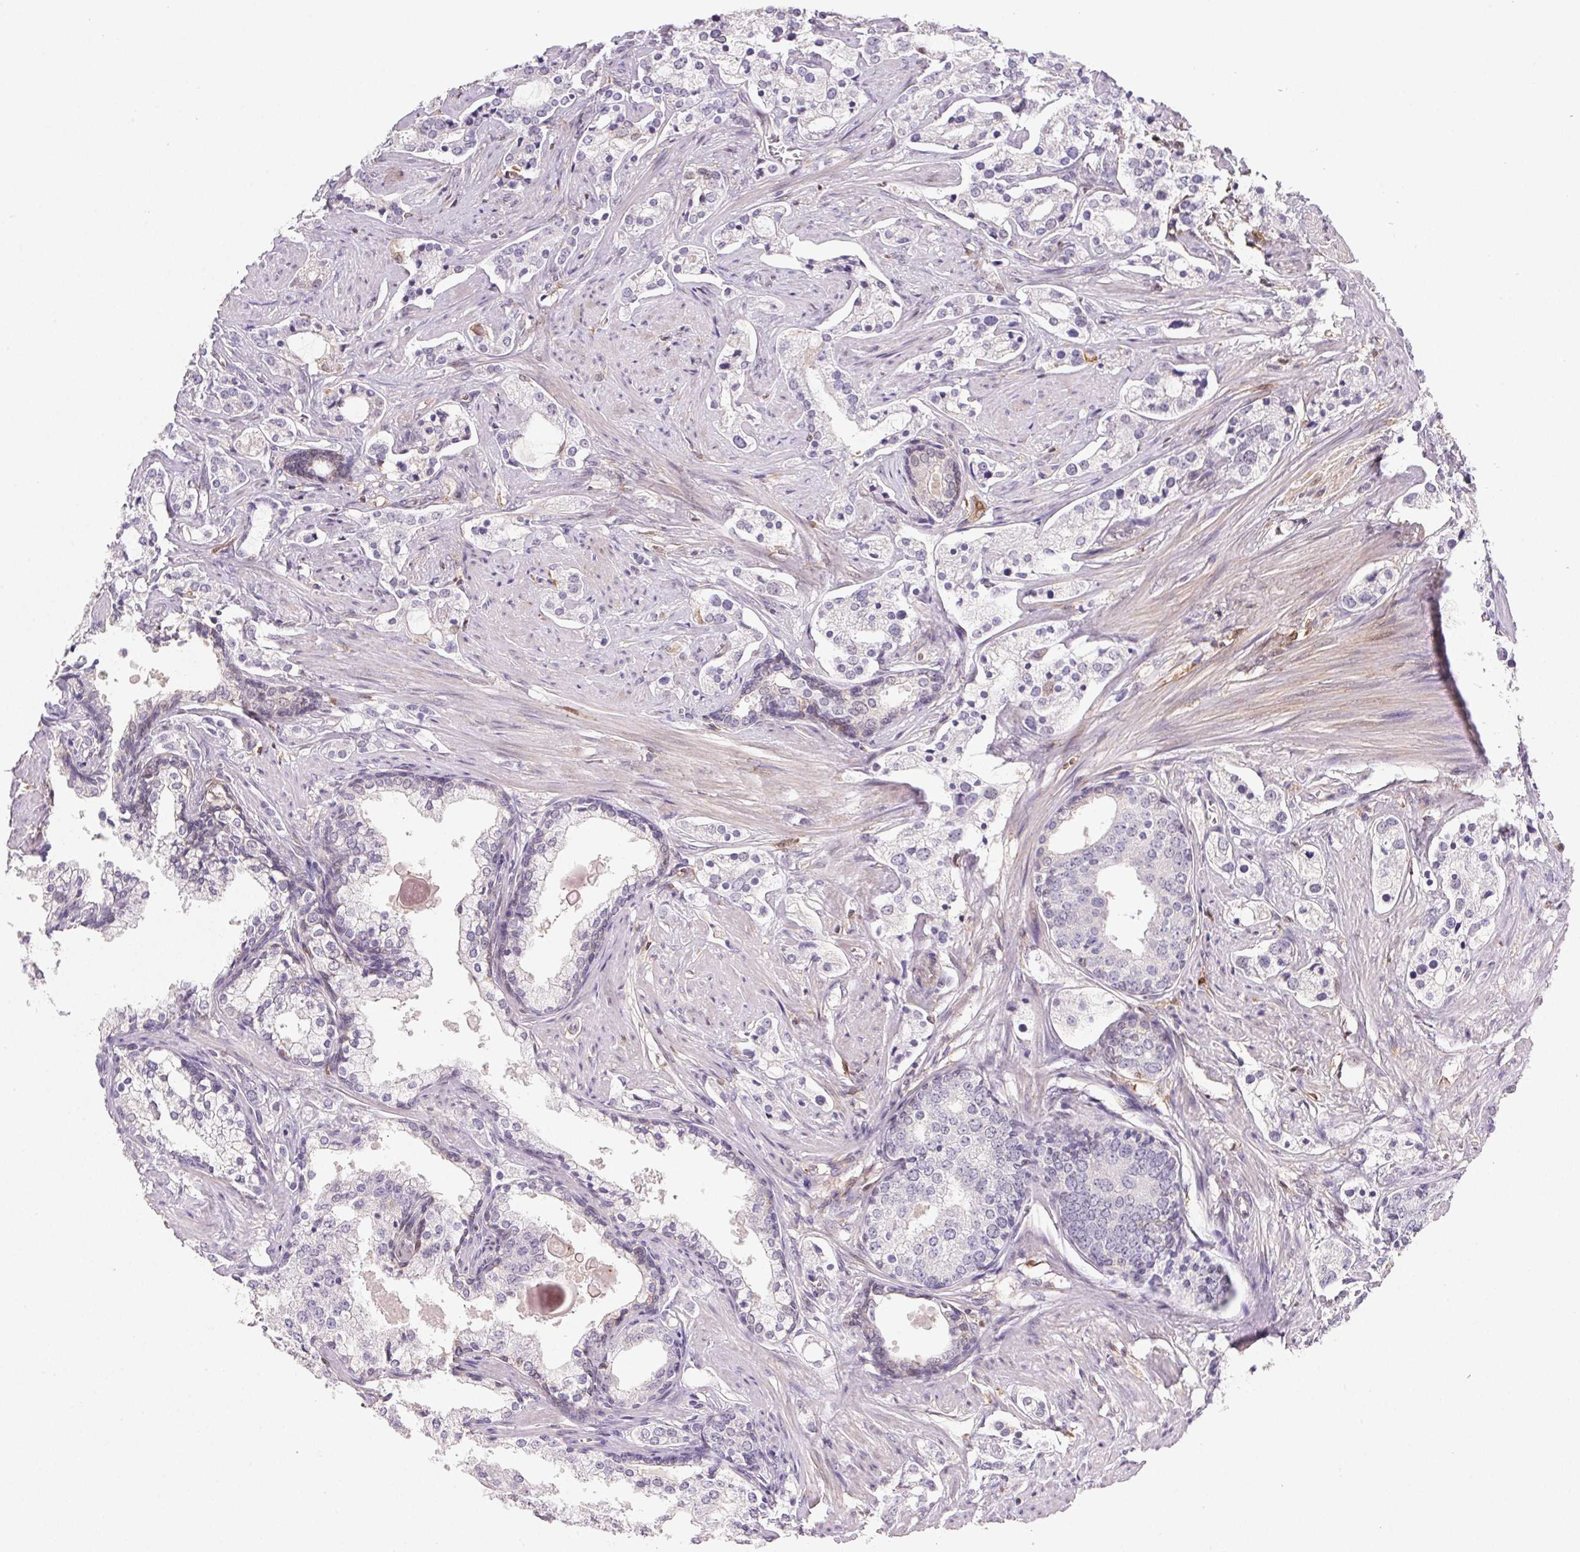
{"staining": {"intensity": "negative", "quantity": "none", "location": "none"}, "tissue": "prostate cancer", "cell_type": "Tumor cells", "image_type": "cancer", "snomed": [{"axis": "morphology", "description": "Adenocarcinoma, Medium grade"}, {"axis": "topography", "description": "Prostate"}], "caption": "This micrograph is of prostate adenocarcinoma (medium-grade) stained with immunohistochemistry (IHC) to label a protein in brown with the nuclei are counter-stained blue. There is no expression in tumor cells.", "gene": "GBP1", "patient": {"sex": "male", "age": 57}}